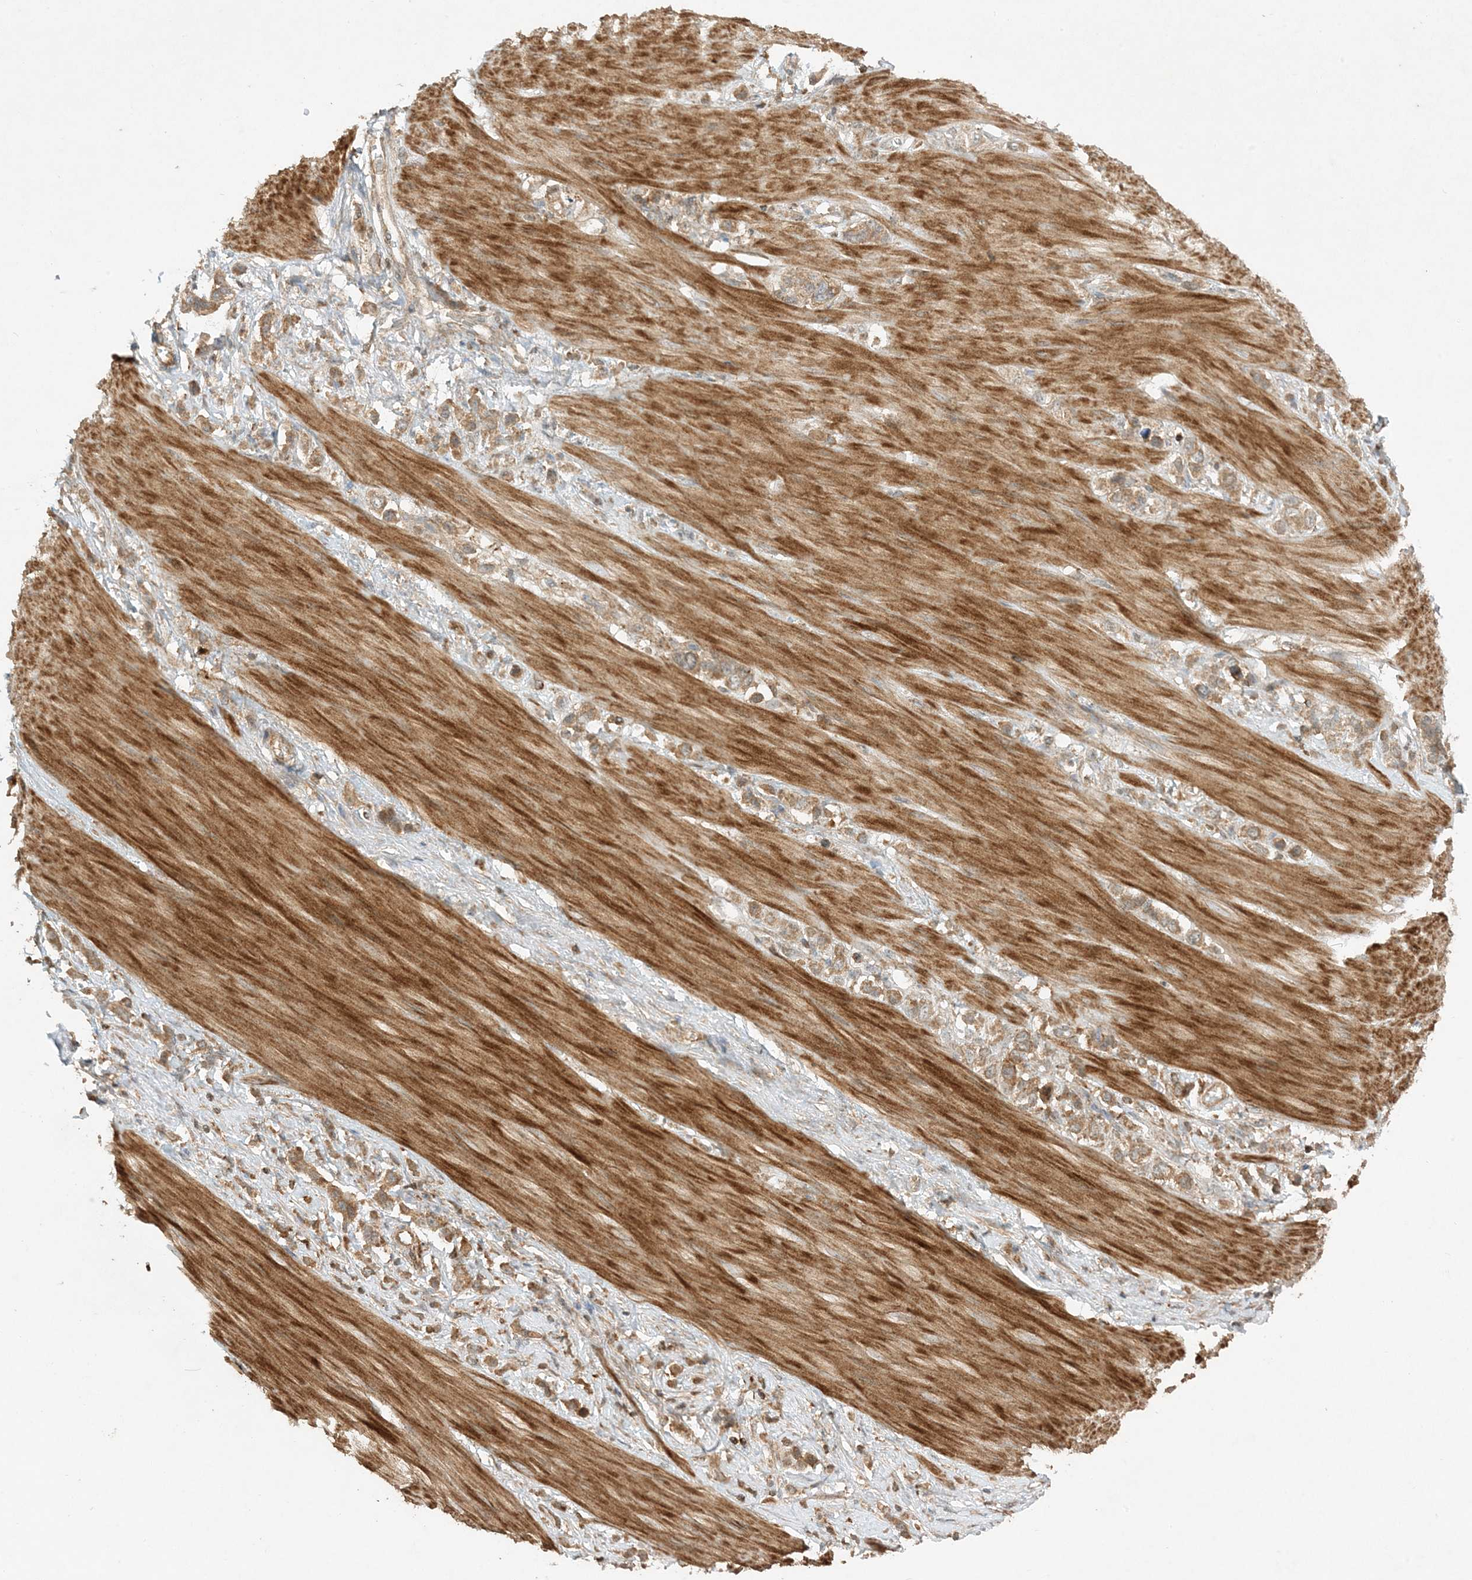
{"staining": {"intensity": "weak", "quantity": ">75%", "location": "cytoplasmic/membranous"}, "tissue": "stomach cancer", "cell_type": "Tumor cells", "image_type": "cancer", "snomed": [{"axis": "morphology", "description": "Adenocarcinoma, NOS"}, {"axis": "topography", "description": "Stomach"}], "caption": "A histopathology image of stomach adenocarcinoma stained for a protein demonstrates weak cytoplasmic/membranous brown staining in tumor cells.", "gene": "XRN1", "patient": {"sex": "female", "age": 65}}